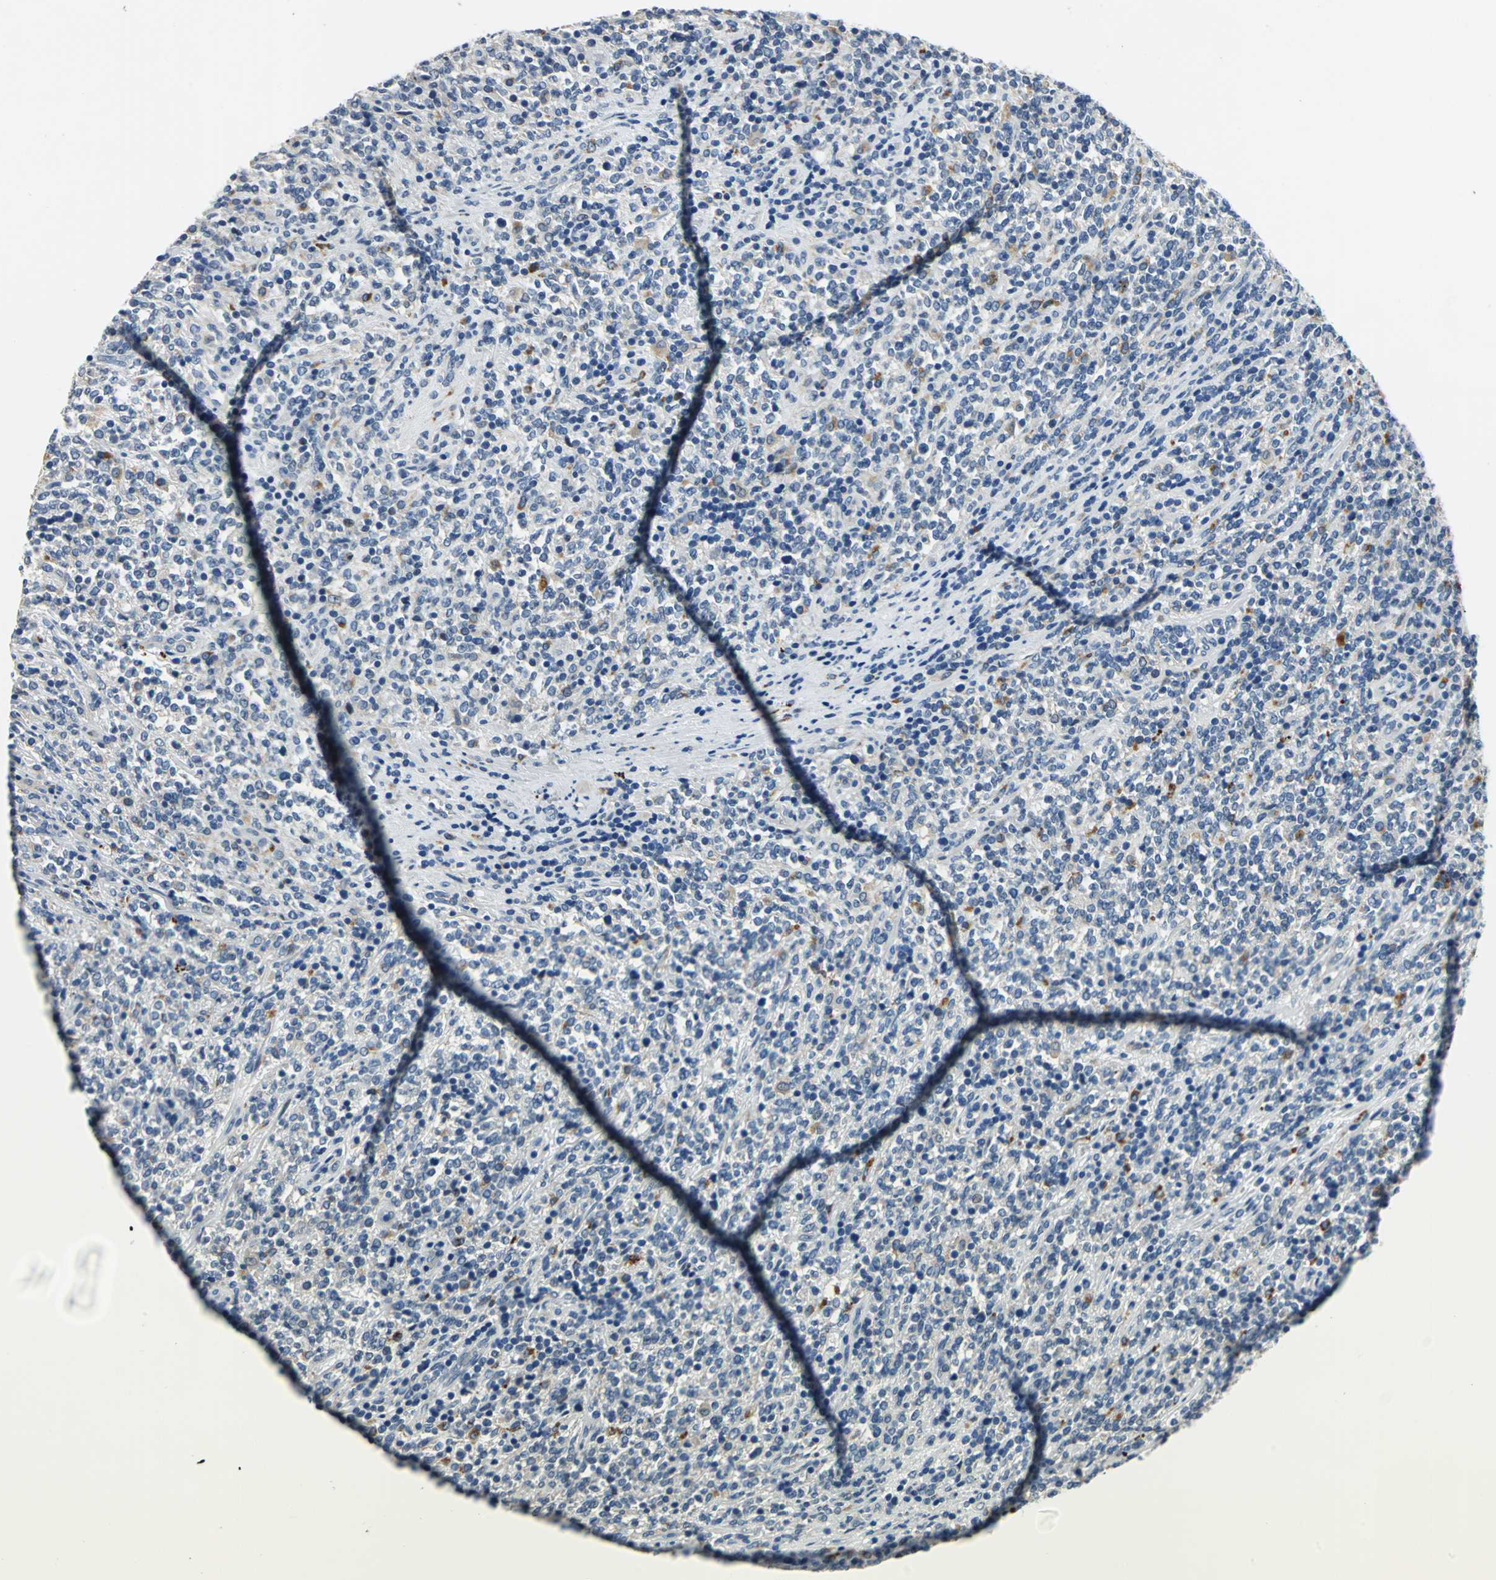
{"staining": {"intensity": "negative", "quantity": "none", "location": "none"}, "tissue": "lymphoma", "cell_type": "Tumor cells", "image_type": "cancer", "snomed": [{"axis": "morphology", "description": "Malignant lymphoma, non-Hodgkin's type, High grade"}, {"axis": "topography", "description": "Soft tissue"}], "caption": "The photomicrograph shows no significant positivity in tumor cells of malignant lymphoma, non-Hodgkin's type (high-grade).", "gene": "RASD2", "patient": {"sex": "male", "age": 18}}